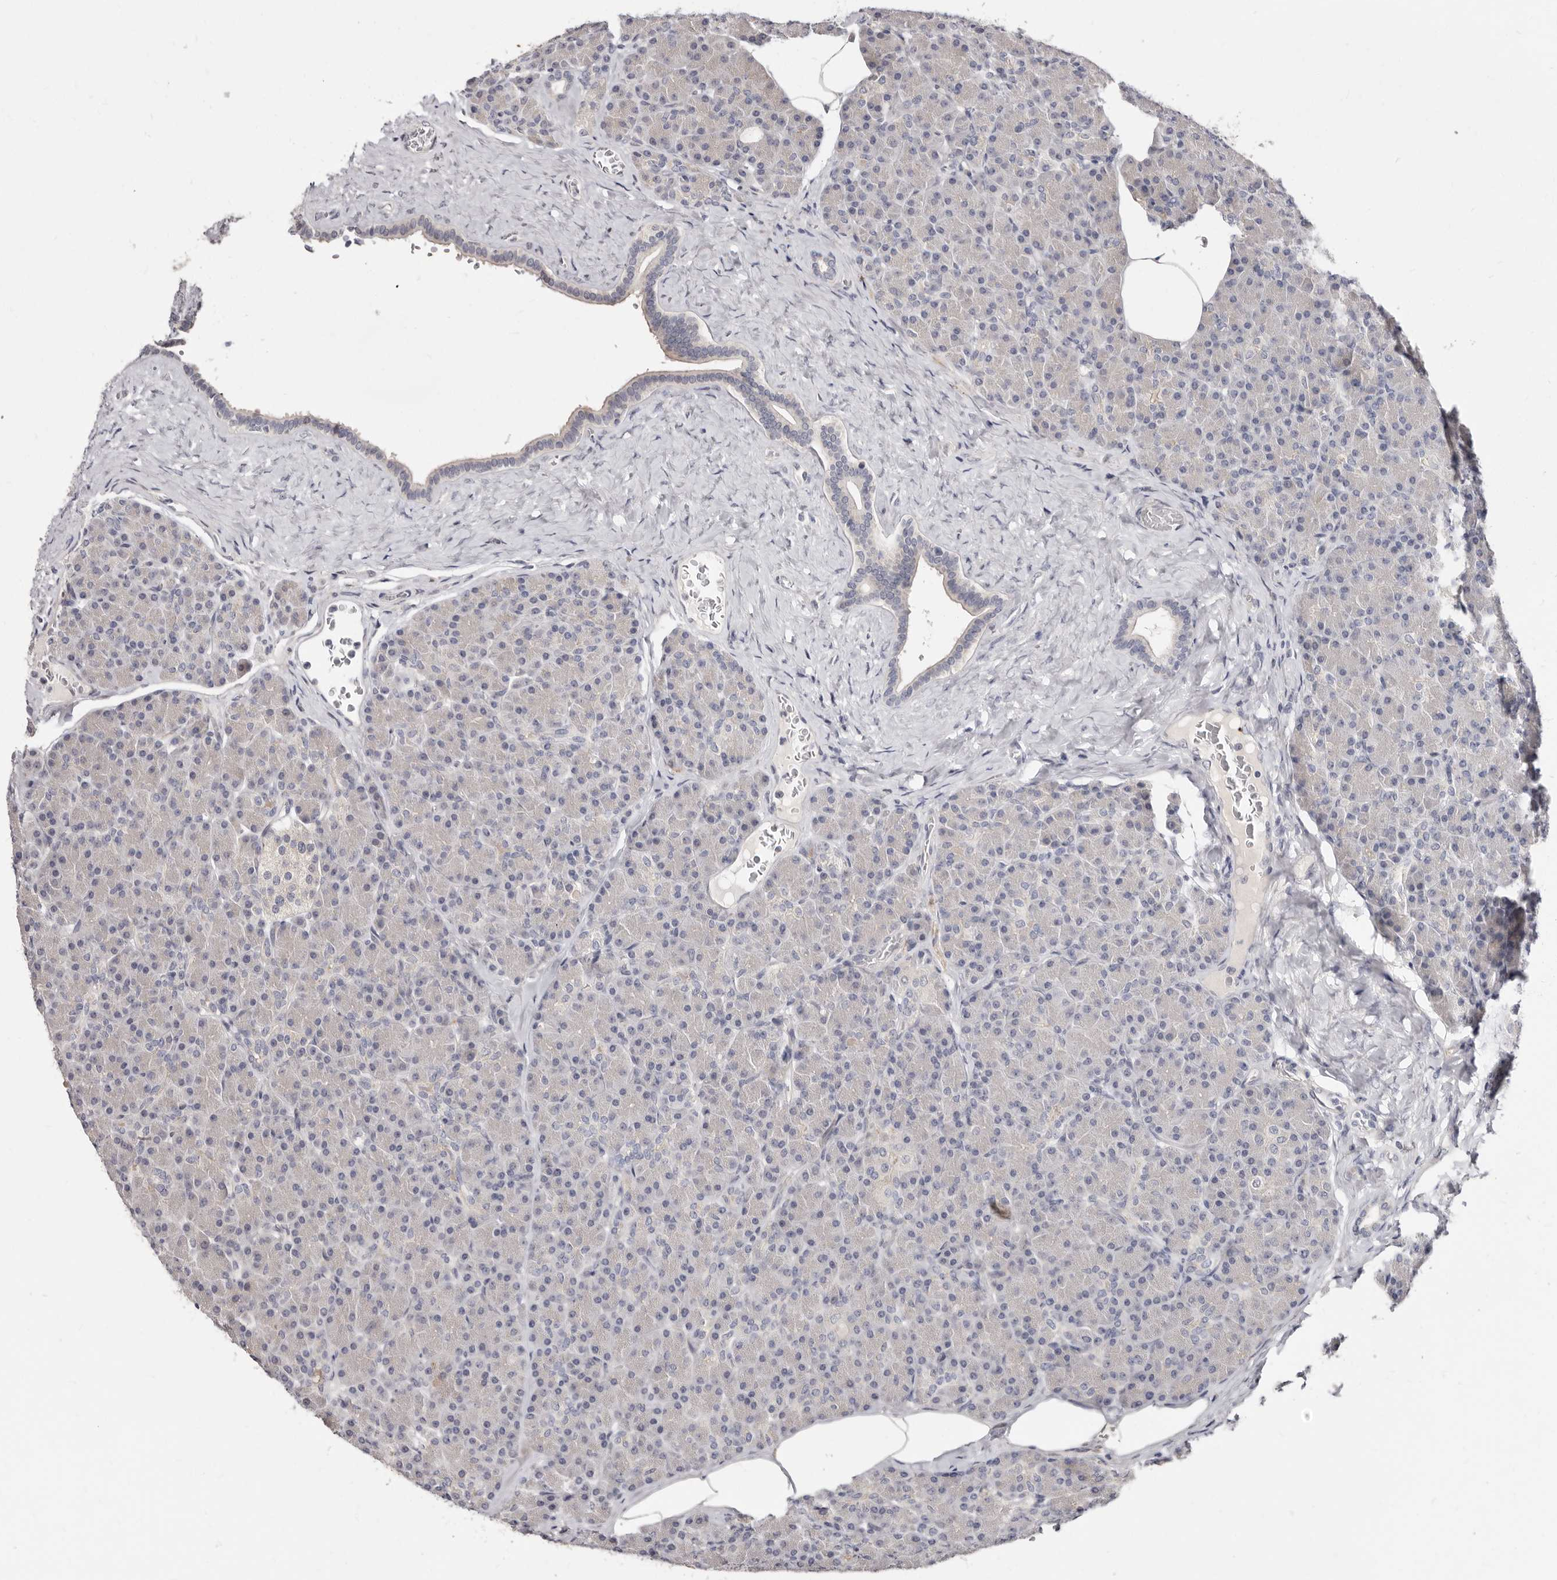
{"staining": {"intensity": "weak", "quantity": "<25%", "location": "cytoplasmic/membranous"}, "tissue": "pancreas", "cell_type": "Exocrine glandular cells", "image_type": "normal", "snomed": [{"axis": "morphology", "description": "Normal tissue, NOS"}, {"axis": "topography", "description": "Pancreas"}], "caption": "A high-resolution photomicrograph shows immunohistochemistry (IHC) staining of unremarkable pancreas, which reveals no significant expression in exocrine glandular cells.", "gene": "KLHL4", "patient": {"sex": "female", "age": 43}}